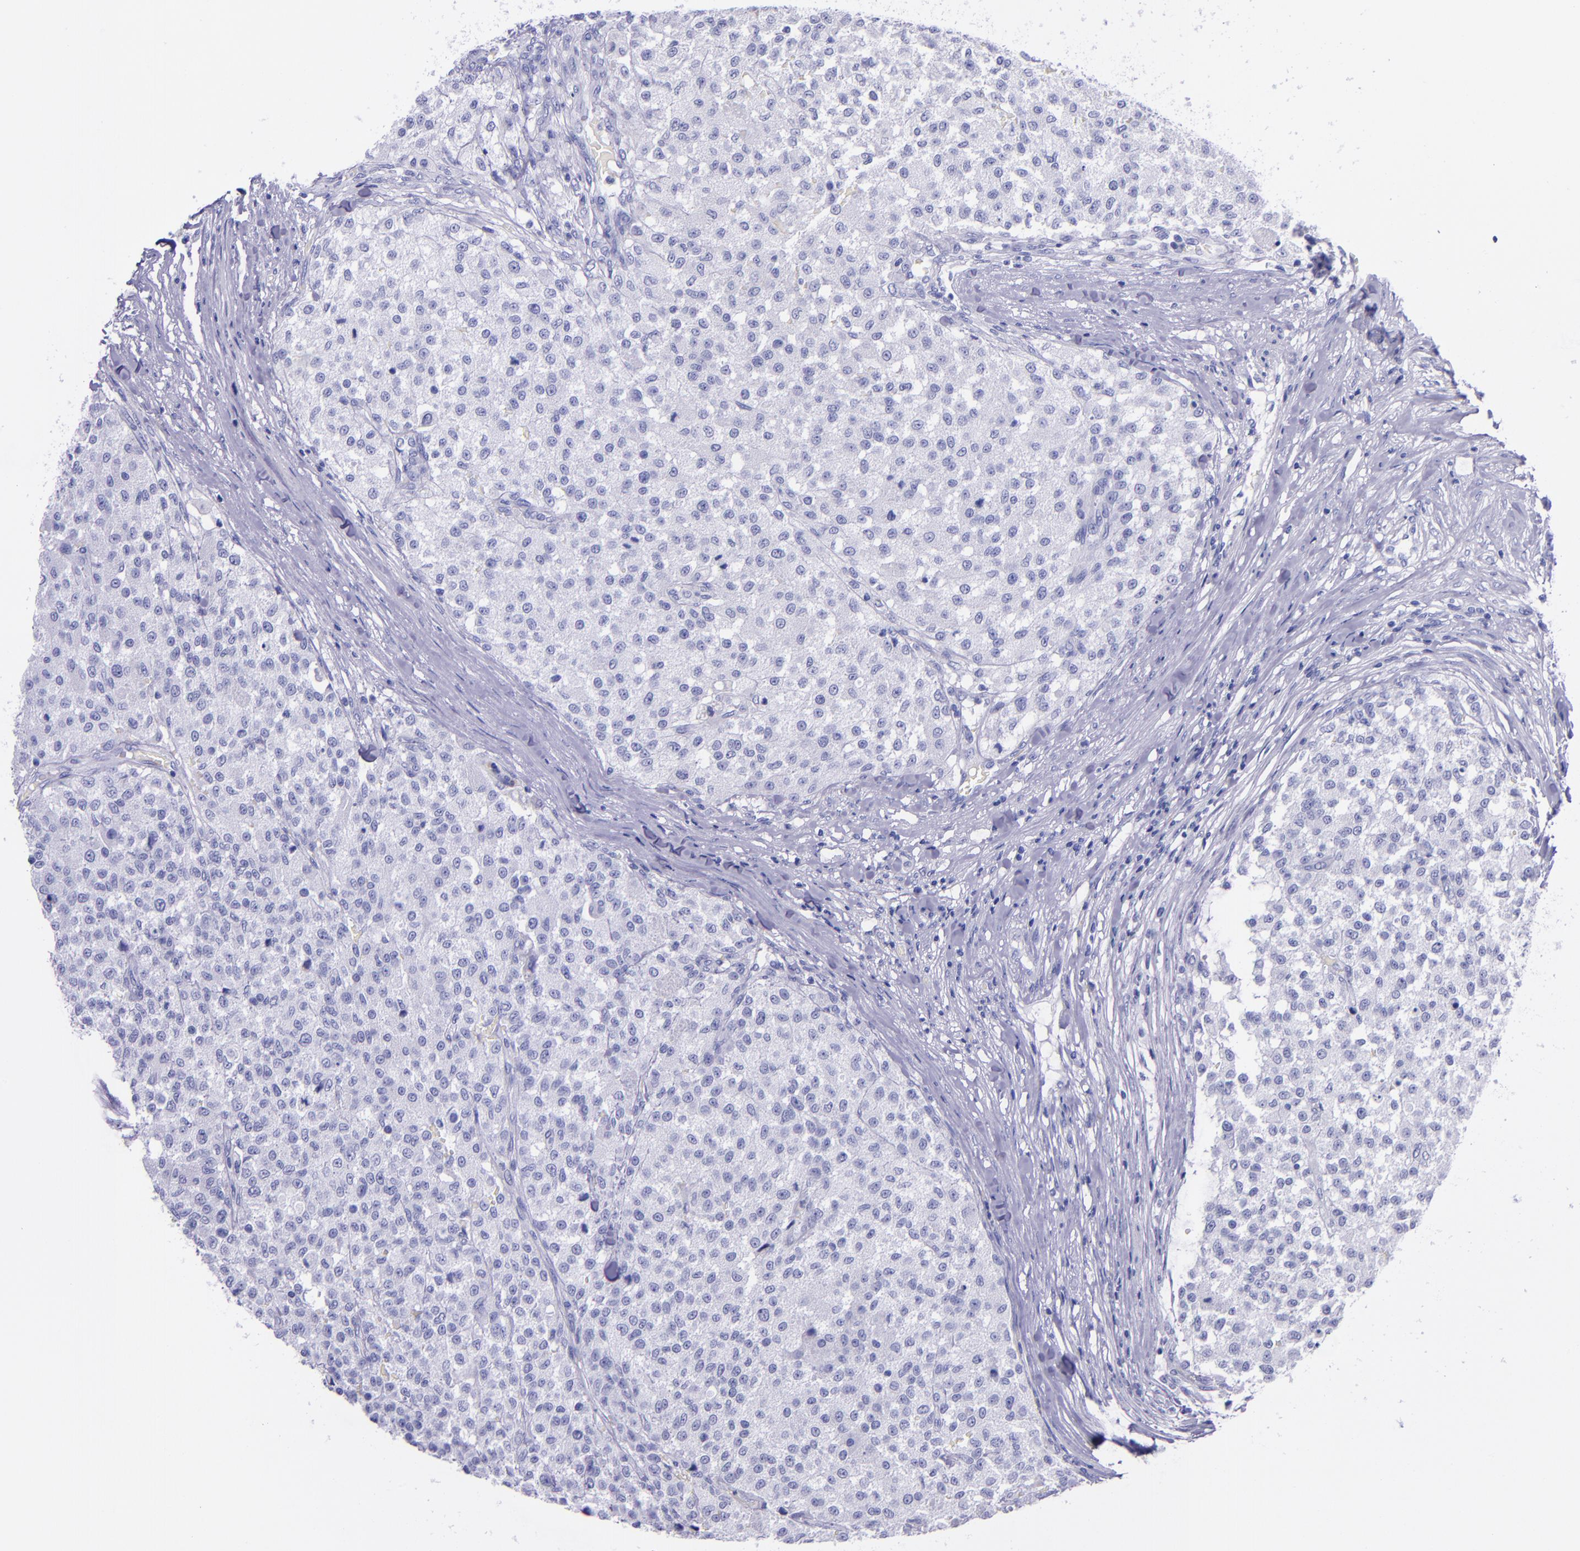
{"staining": {"intensity": "negative", "quantity": "none", "location": "none"}, "tissue": "testis cancer", "cell_type": "Tumor cells", "image_type": "cancer", "snomed": [{"axis": "morphology", "description": "Seminoma, NOS"}, {"axis": "topography", "description": "Testis"}], "caption": "DAB (3,3'-diaminobenzidine) immunohistochemical staining of seminoma (testis) shows no significant positivity in tumor cells.", "gene": "SLPI", "patient": {"sex": "male", "age": 59}}